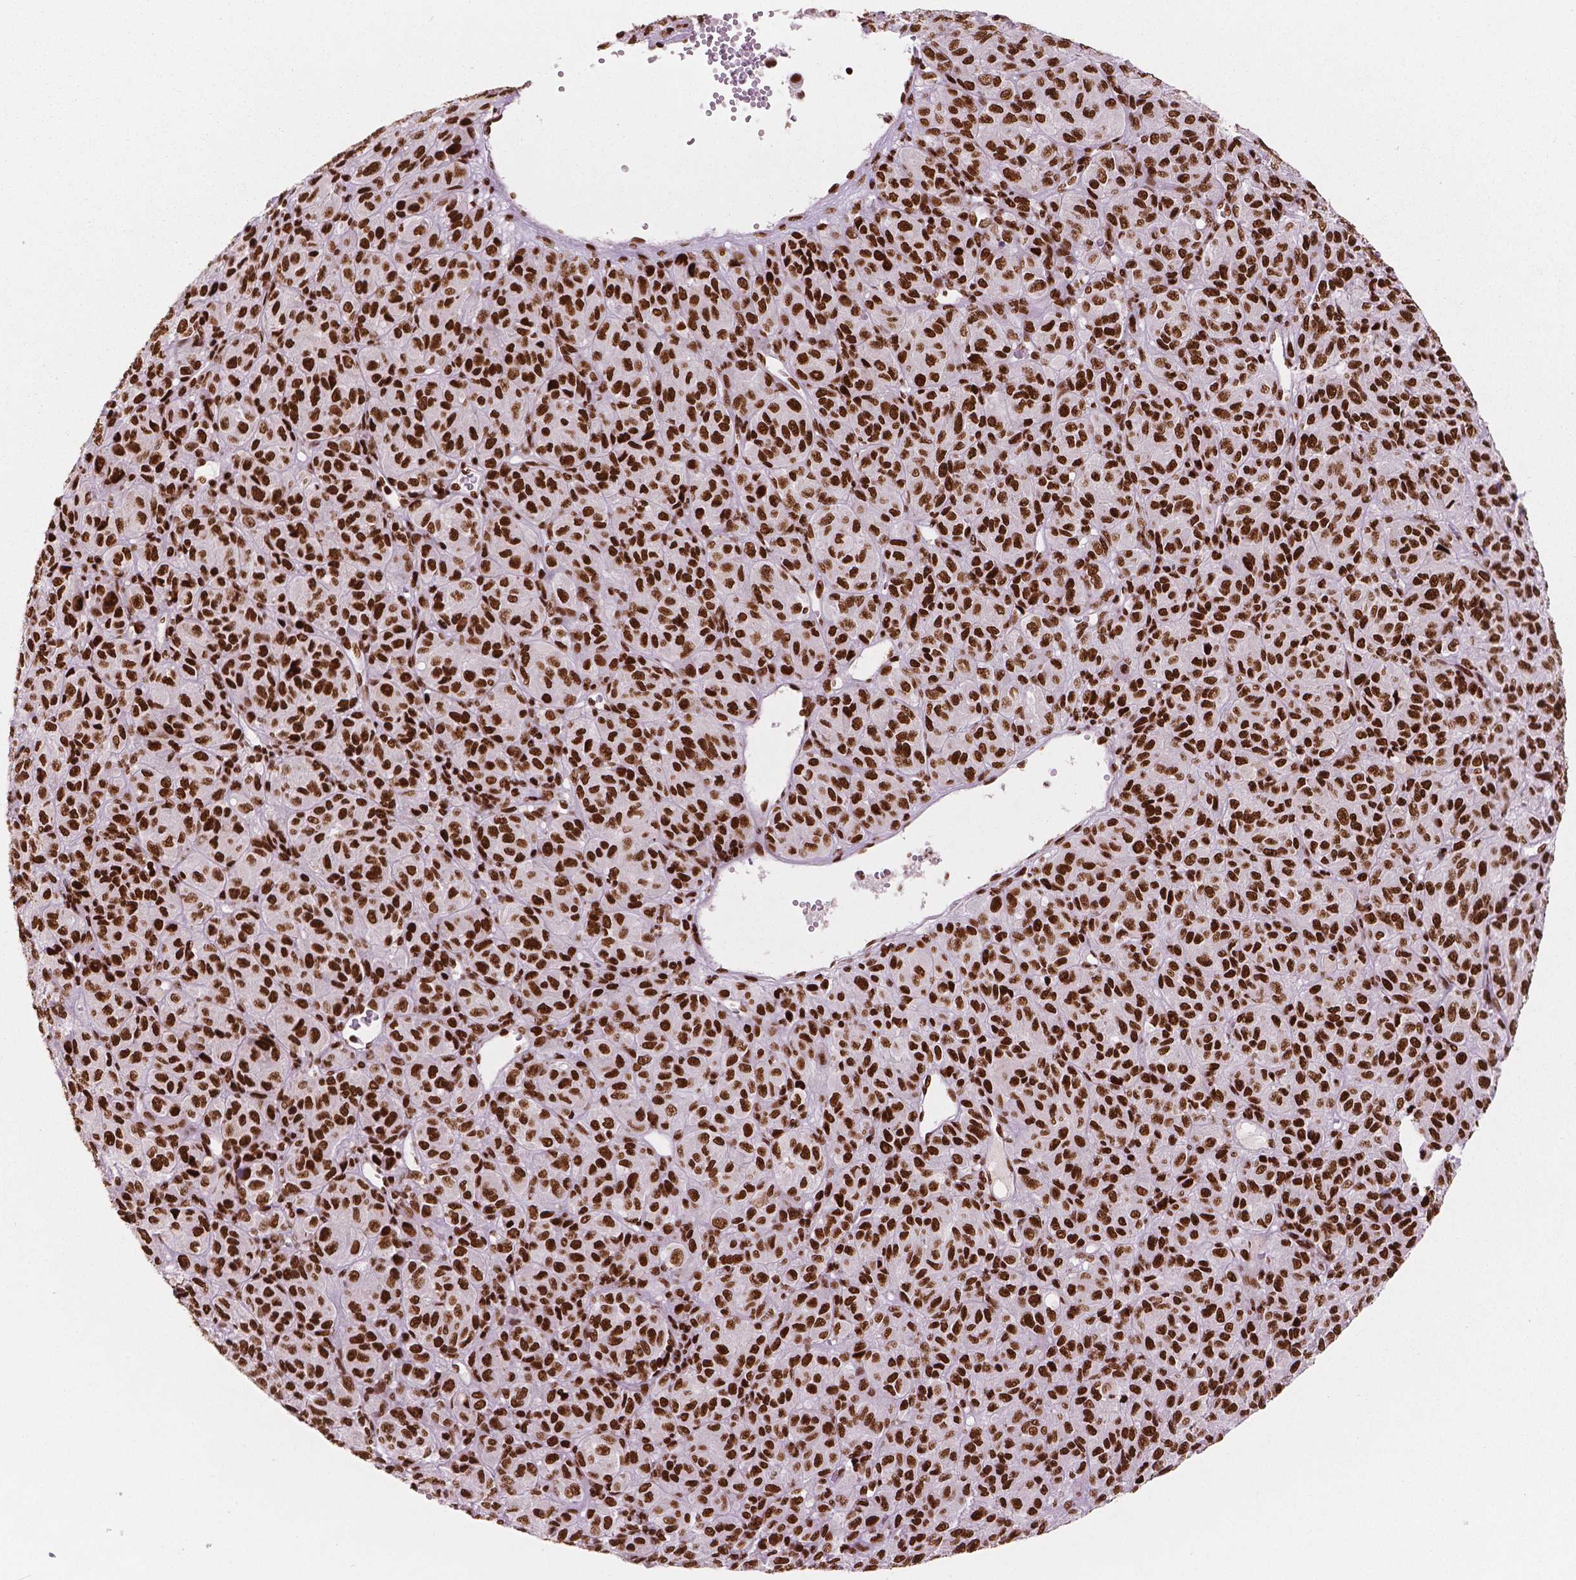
{"staining": {"intensity": "strong", "quantity": ">75%", "location": "nuclear"}, "tissue": "melanoma", "cell_type": "Tumor cells", "image_type": "cancer", "snomed": [{"axis": "morphology", "description": "Malignant melanoma, Metastatic site"}, {"axis": "topography", "description": "Brain"}], "caption": "High-power microscopy captured an immunohistochemistry micrograph of melanoma, revealing strong nuclear staining in approximately >75% of tumor cells.", "gene": "BRD4", "patient": {"sex": "female", "age": 56}}